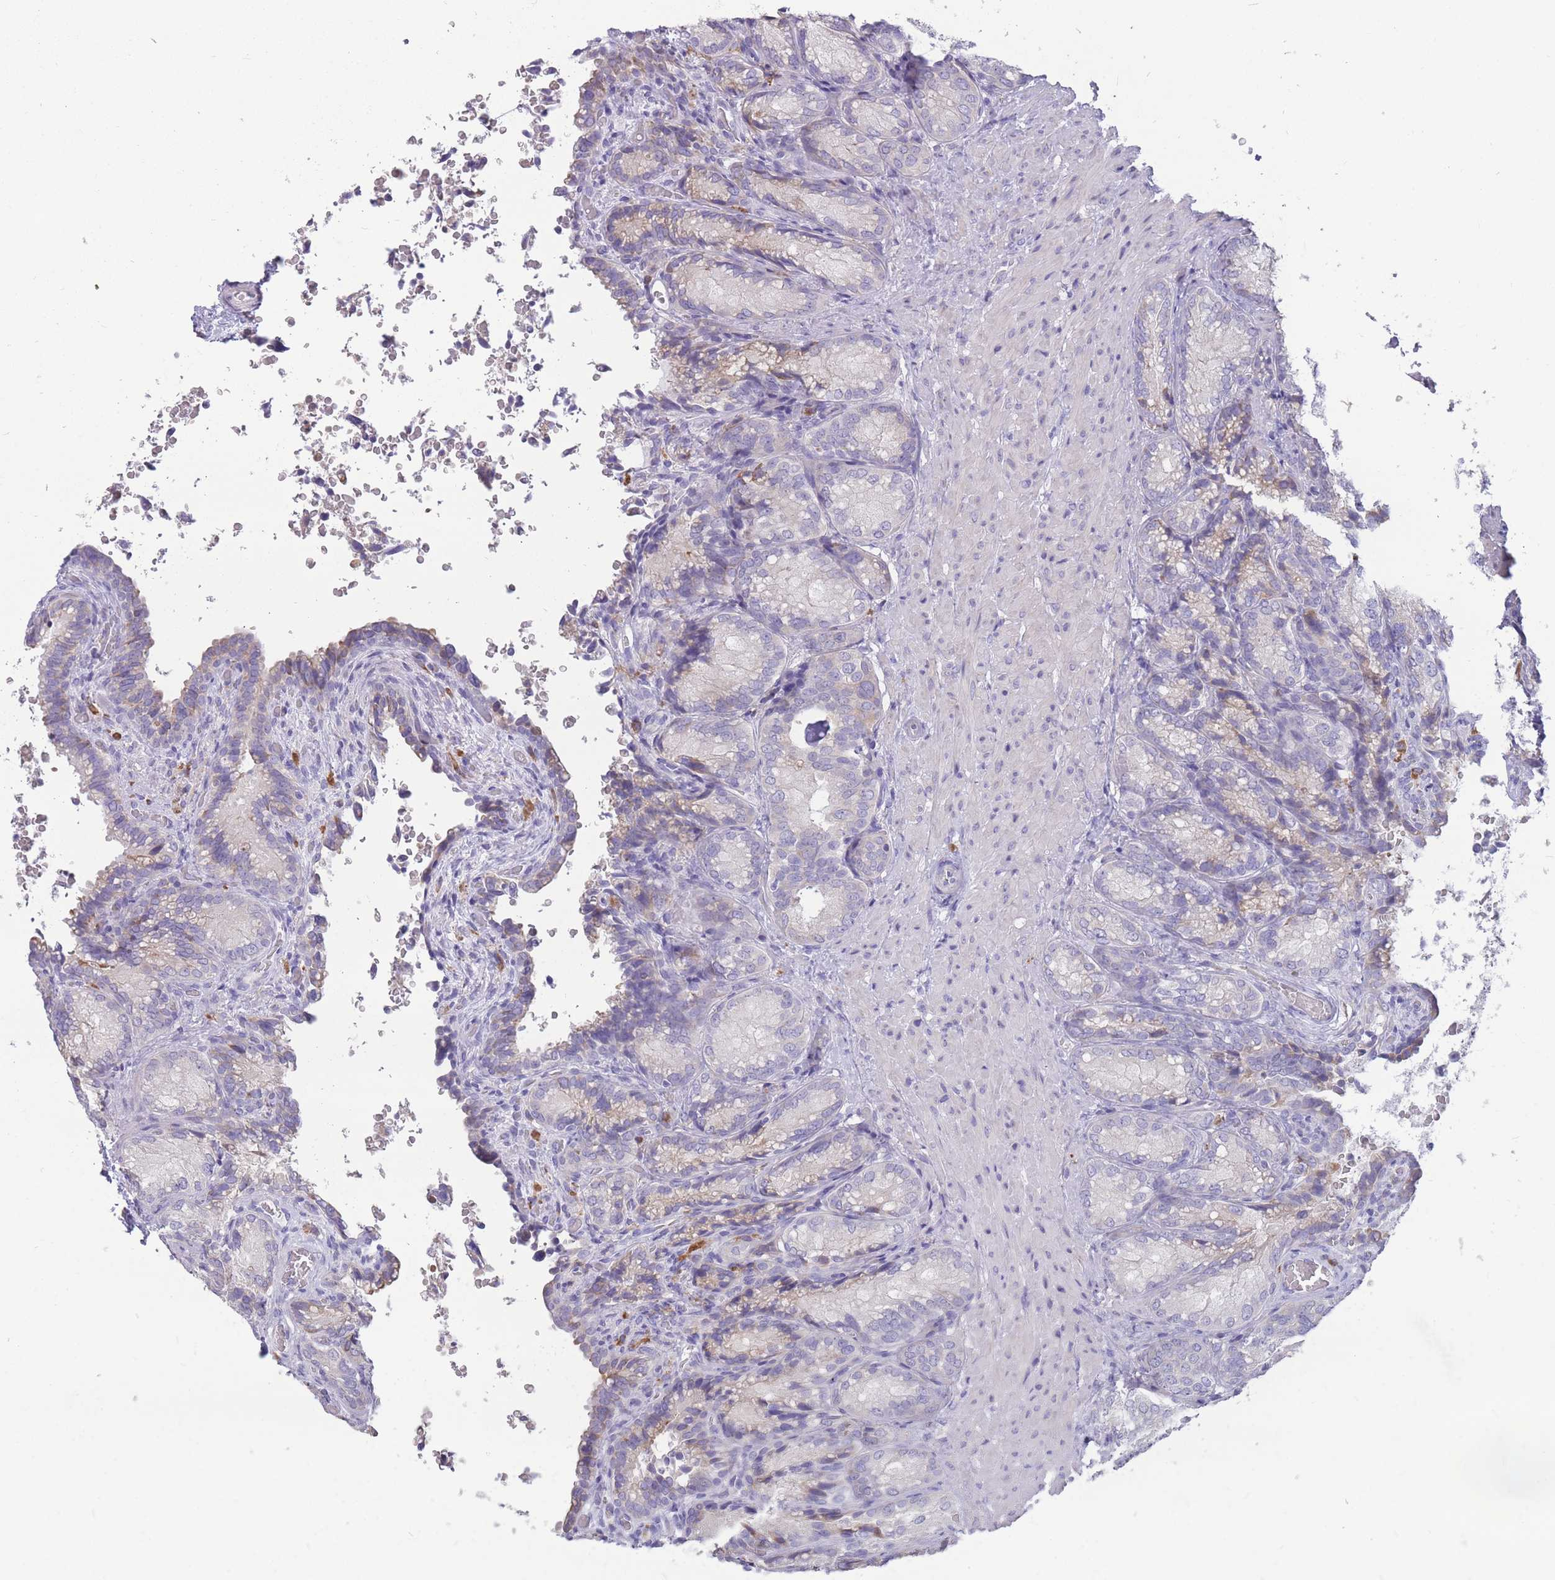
{"staining": {"intensity": "weak", "quantity": "<25%", "location": "cytoplasmic/membranous"}, "tissue": "seminal vesicle", "cell_type": "Glandular cells", "image_type": "normal", "snomed": [{"axis": "morphology", "description": "Normal tissue, NOS"}, {"axis": "topography", "description": "Seminal veicle"}], "caption": "High power microscopy image of an immunohistochemistry (IHC) micrograph of benign seminal vesicle, revealing no significant staining in glandular cells.", "gene": "TRAPPC5", "patient": {"sex": "male", "age": 58}}